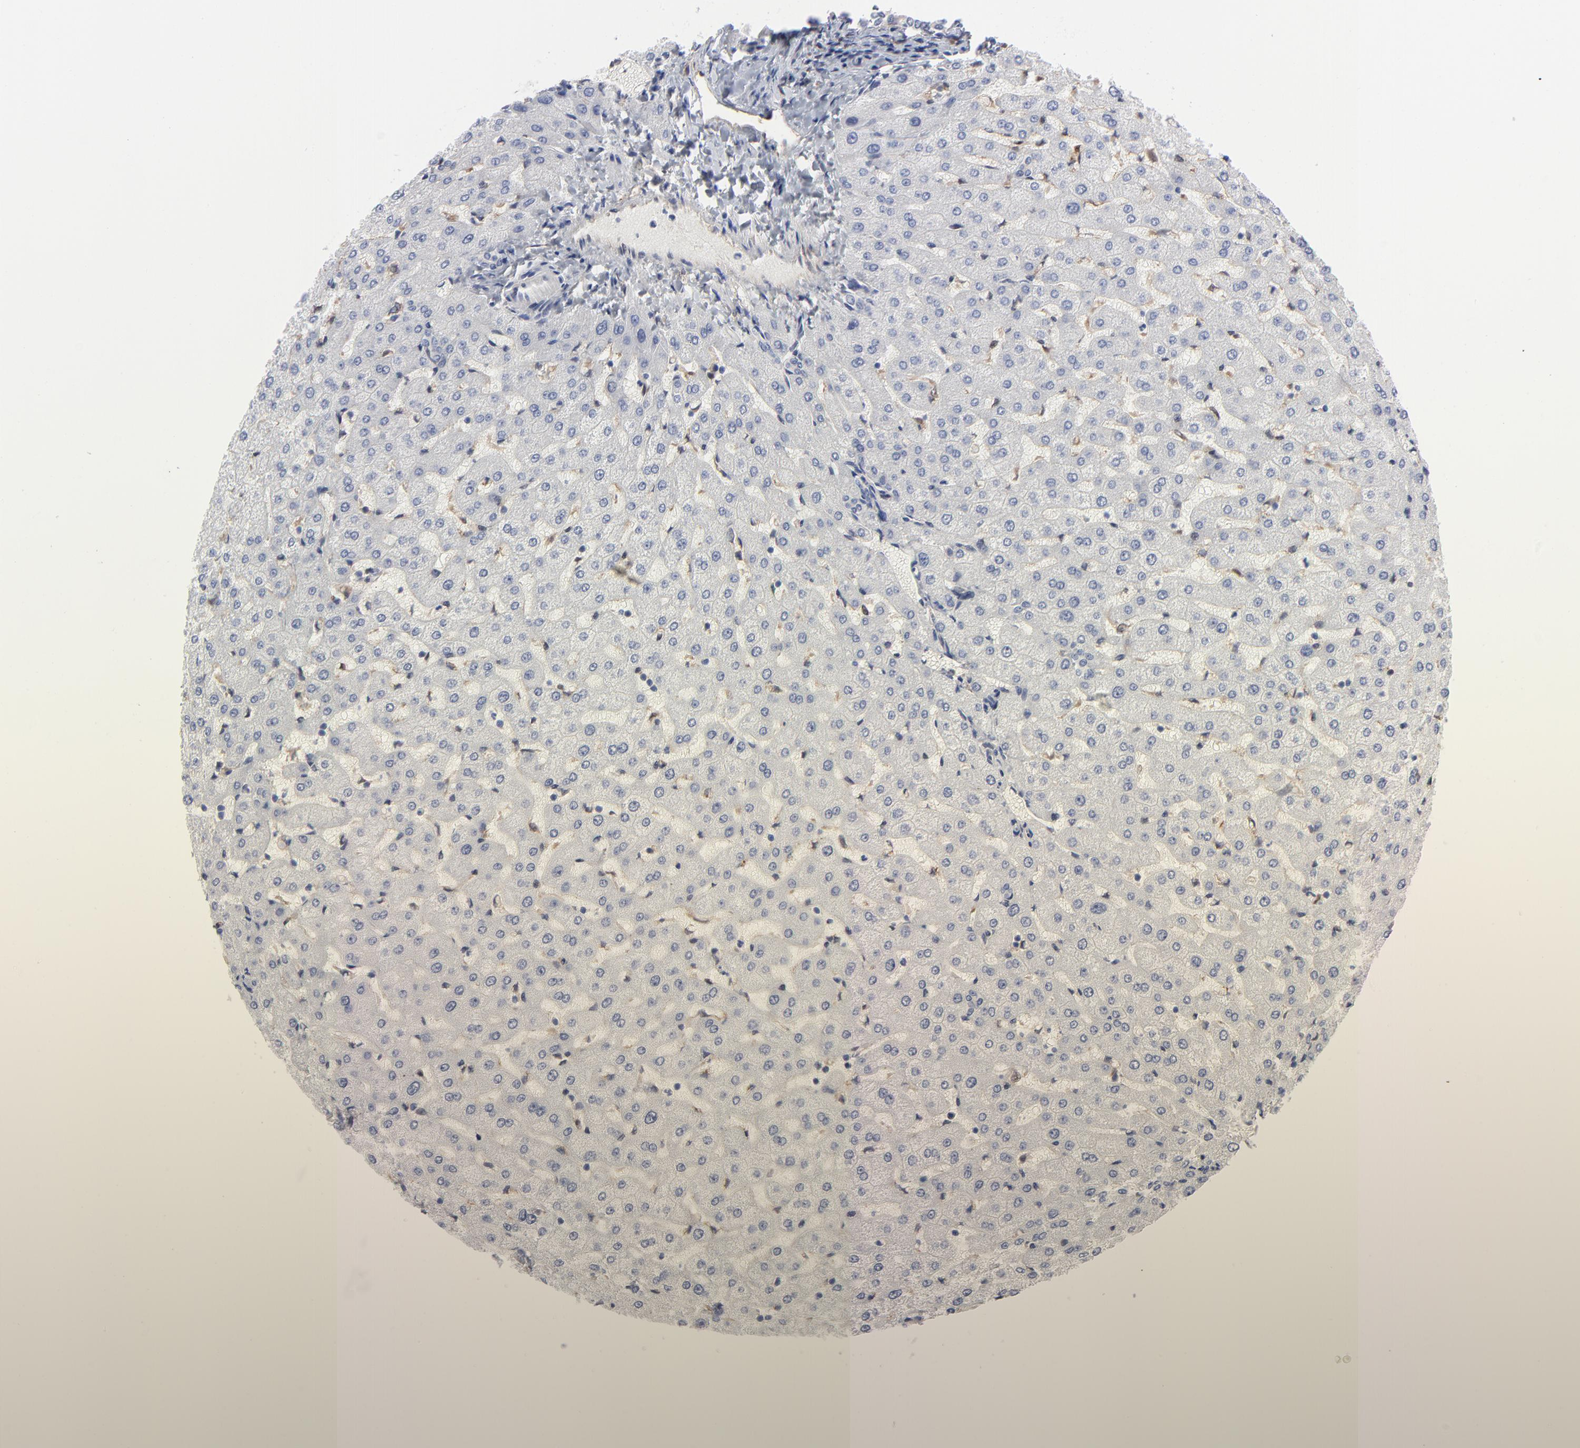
{"staining": {"intensity": "negative", "quantity": "none", "location": "none"}, "tissue": "liver", "cell_type": "Cholangiocytes", "image_type": "normal", "snomed": [{"axis": "morphology", "description": "Normal tissue, NOS"}, {"axis": "morphology", "description": "Fibrosis, NOS"}, {"axis": "topography", "description": "Liver"}], "caption": "A photomicrograph of human liver is negative for staining in cholangiocytes. (Stains: DAB (3,3'-diaminobenzidine) IHC with hematoxylin counter stain, Microscopy: brightfield microscopy at high magnification).", "gene": "ARRB1", "patient": {"sex": "female", "age": 29}}